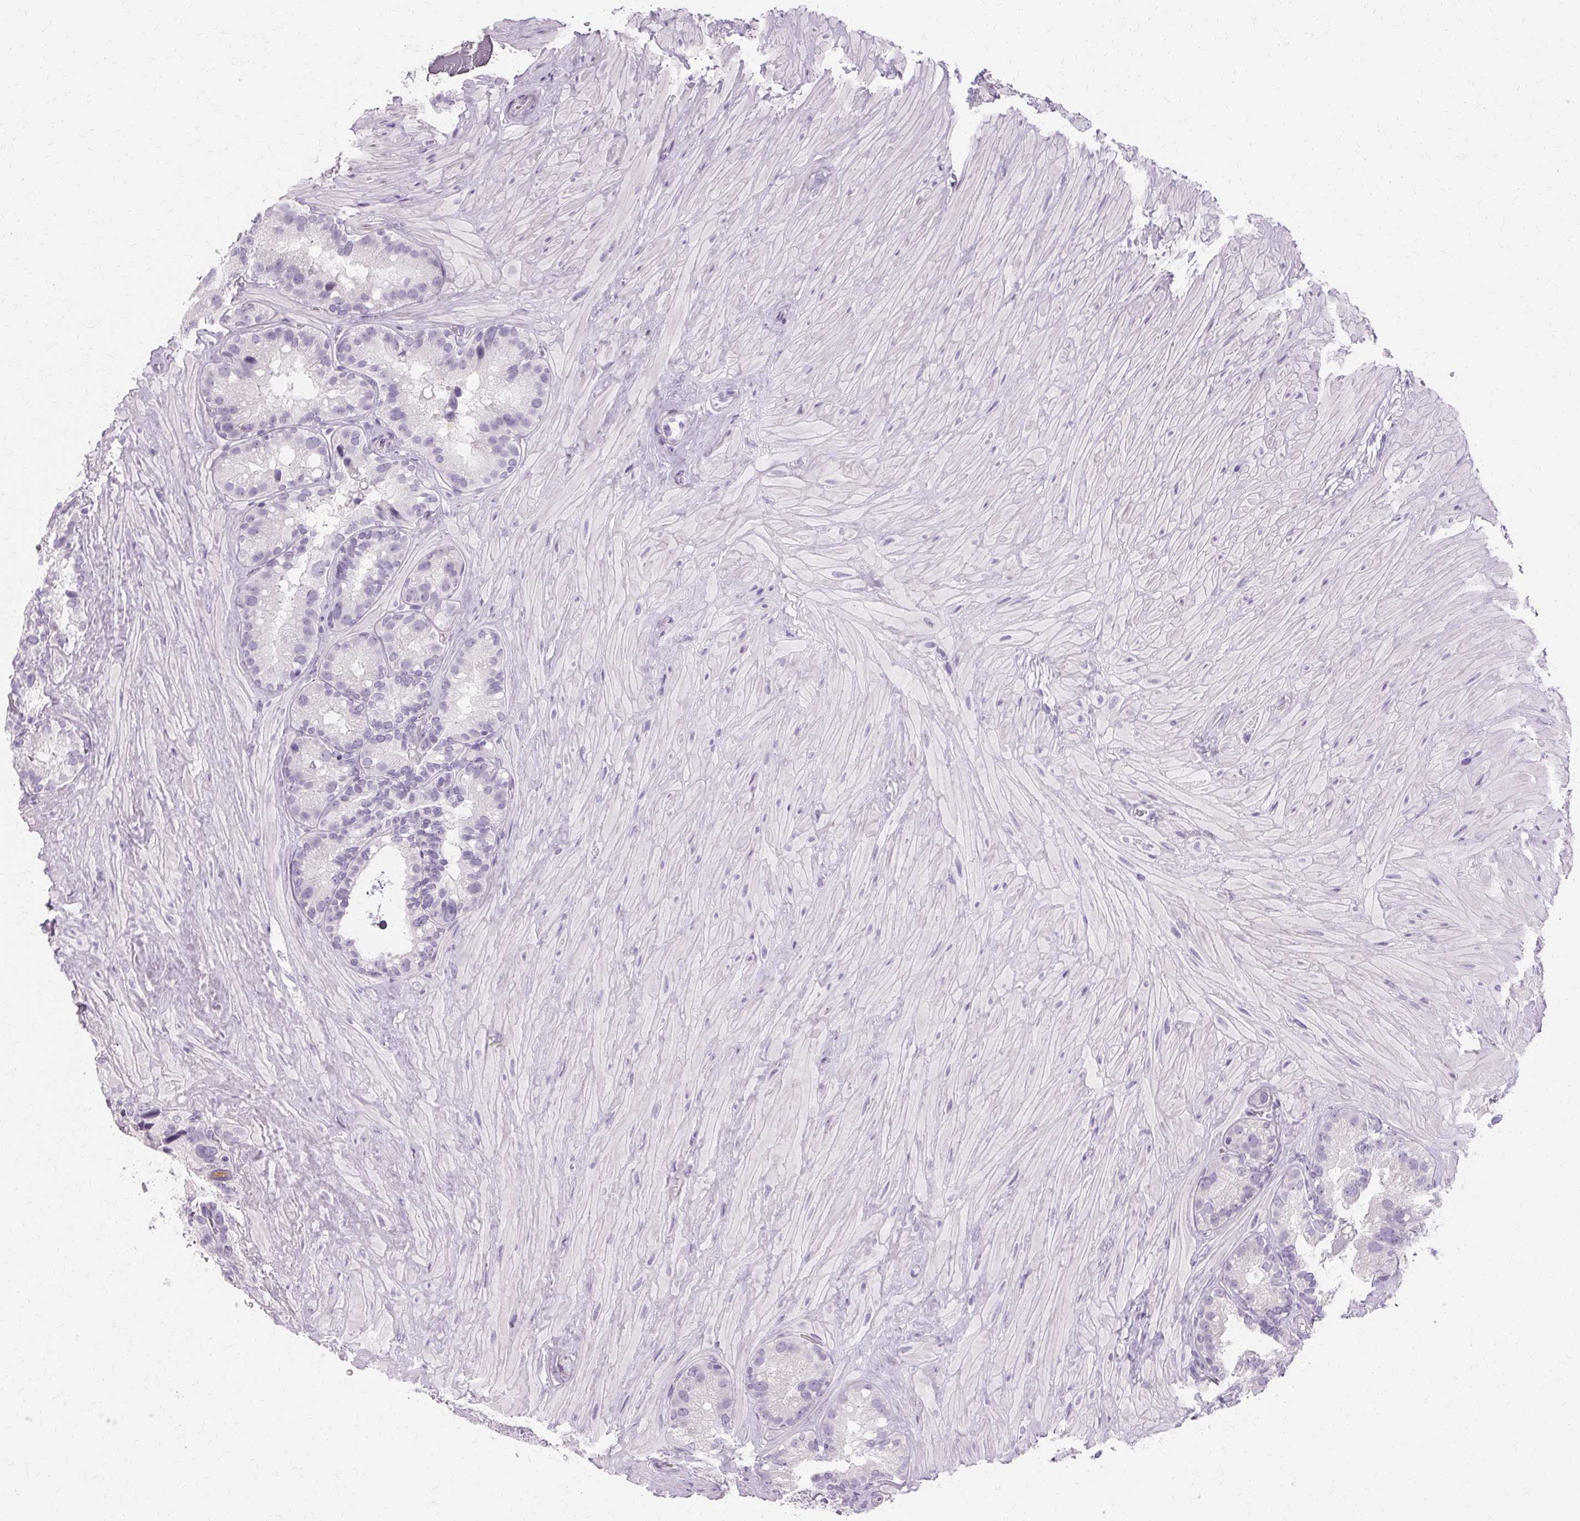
{"staining": {"intensity": "negative", "quantity": "none", "location": "none"}, "tissue": "seminal vesicle", "cell_type": "Glandular cells", "image_type": "normal", "snomed": [{"axis": "morphology", "description": "Normal tissue, NOS"}, {"axis": "topography", "description": "Seminal veicle"}], "caption": "This is a photomicrograph of immunohistochemistry (IHC) staining of normal seminal vesicle, which shows no positivity in glandular cells.", "gene": "KRT6A", "patient": {"sex": "male", "age": 60}}